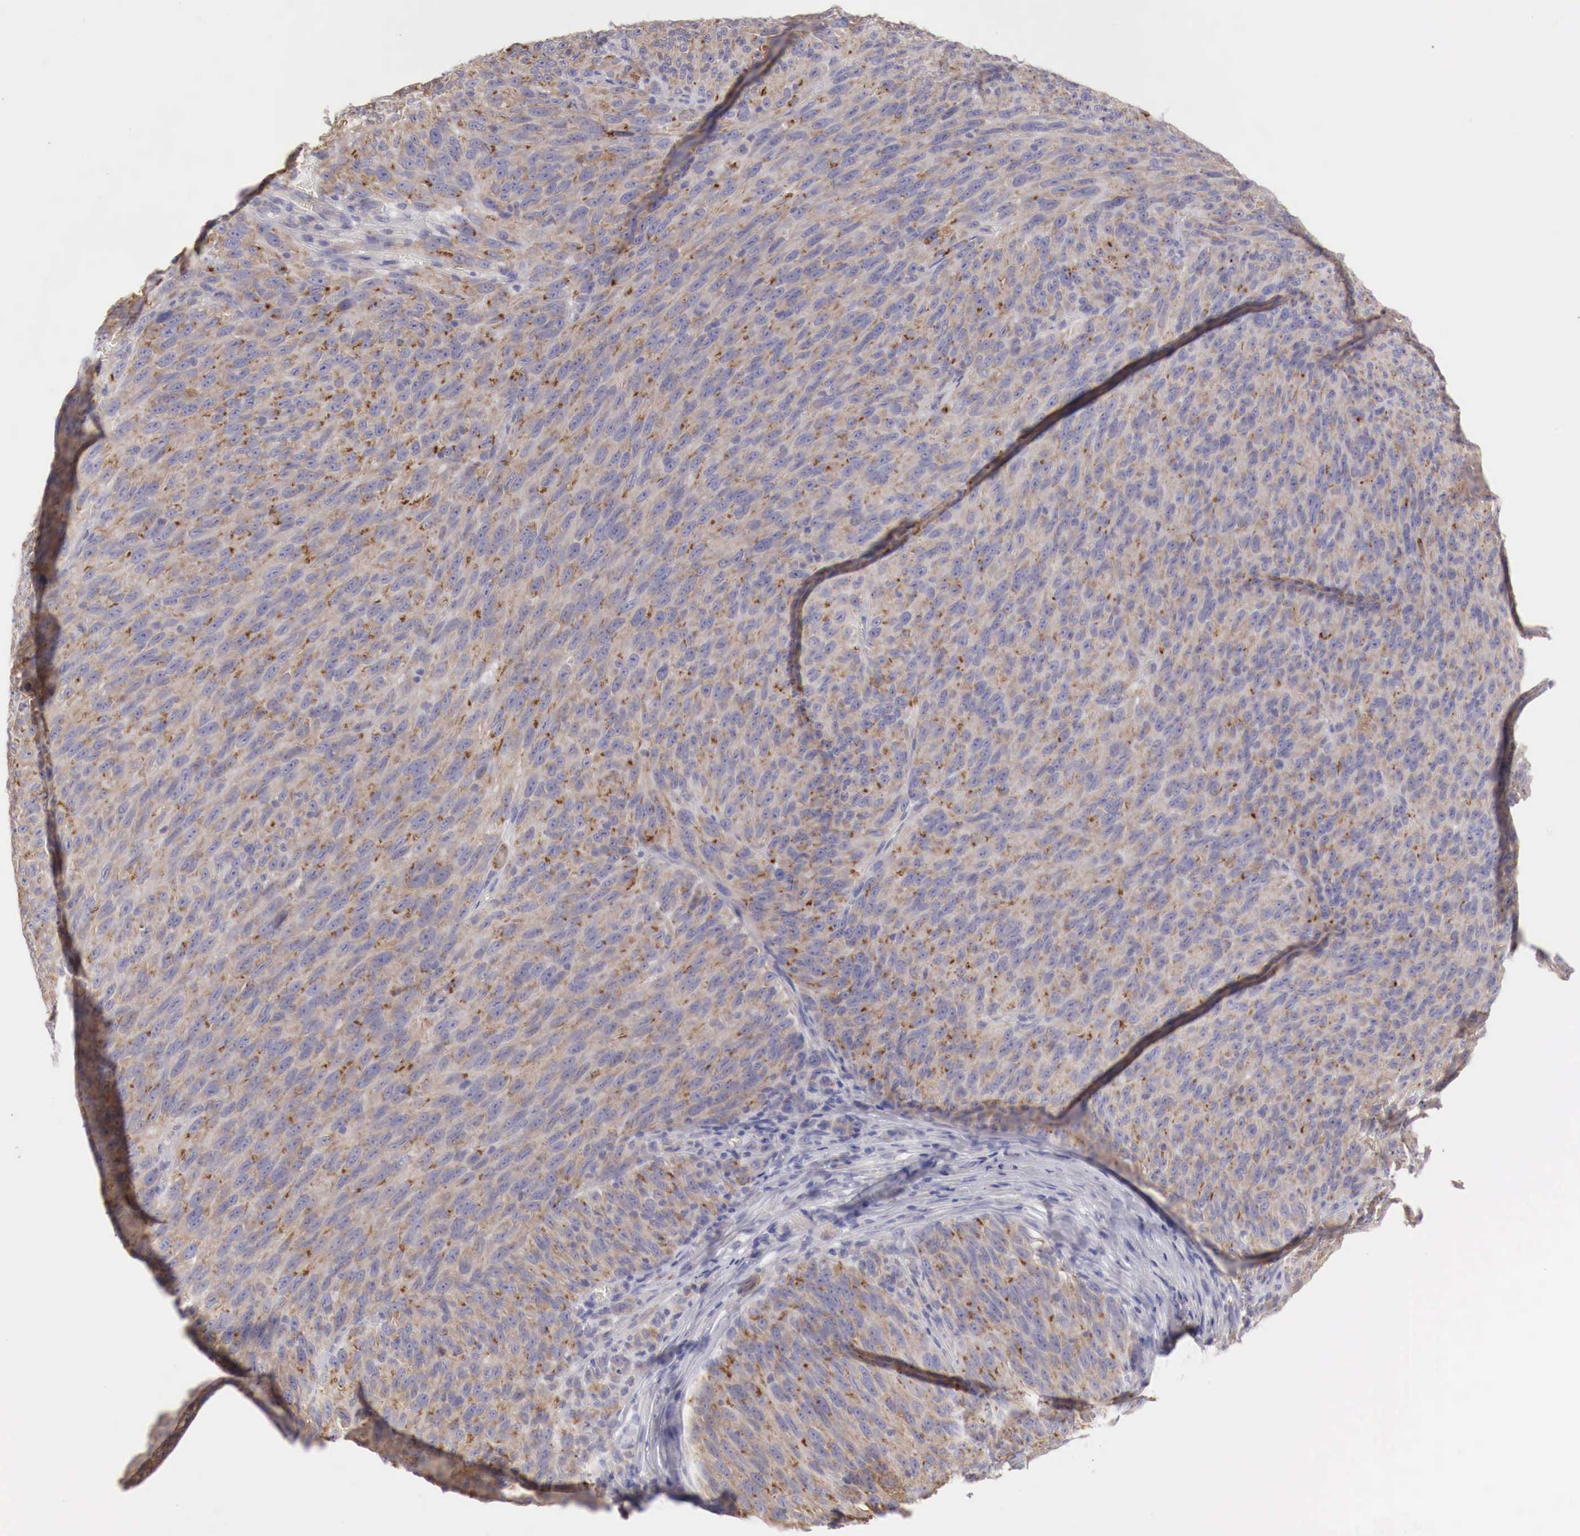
{"staining": {"intensity": "weak", "quantity": ">75%", "location": "cytoplasmic/membranous"}, "tissue": "melanoma", "cell_type": "Tumor cells", "image_type": "cancer", "snomed": [{"axis": "morphology", "description": "Malignant melanoma, NOS"}, {"axis": "topography", "description": "Skin"}], "caption": "This micrograph demonstrates immunohistochemistry staining of human malignant melanoma, with low weak cytoplasmic/membranous positivity in about >75% of tumor cells.", "gene": "NSDHL", "patient": {"sex": "male", "age": 76}}